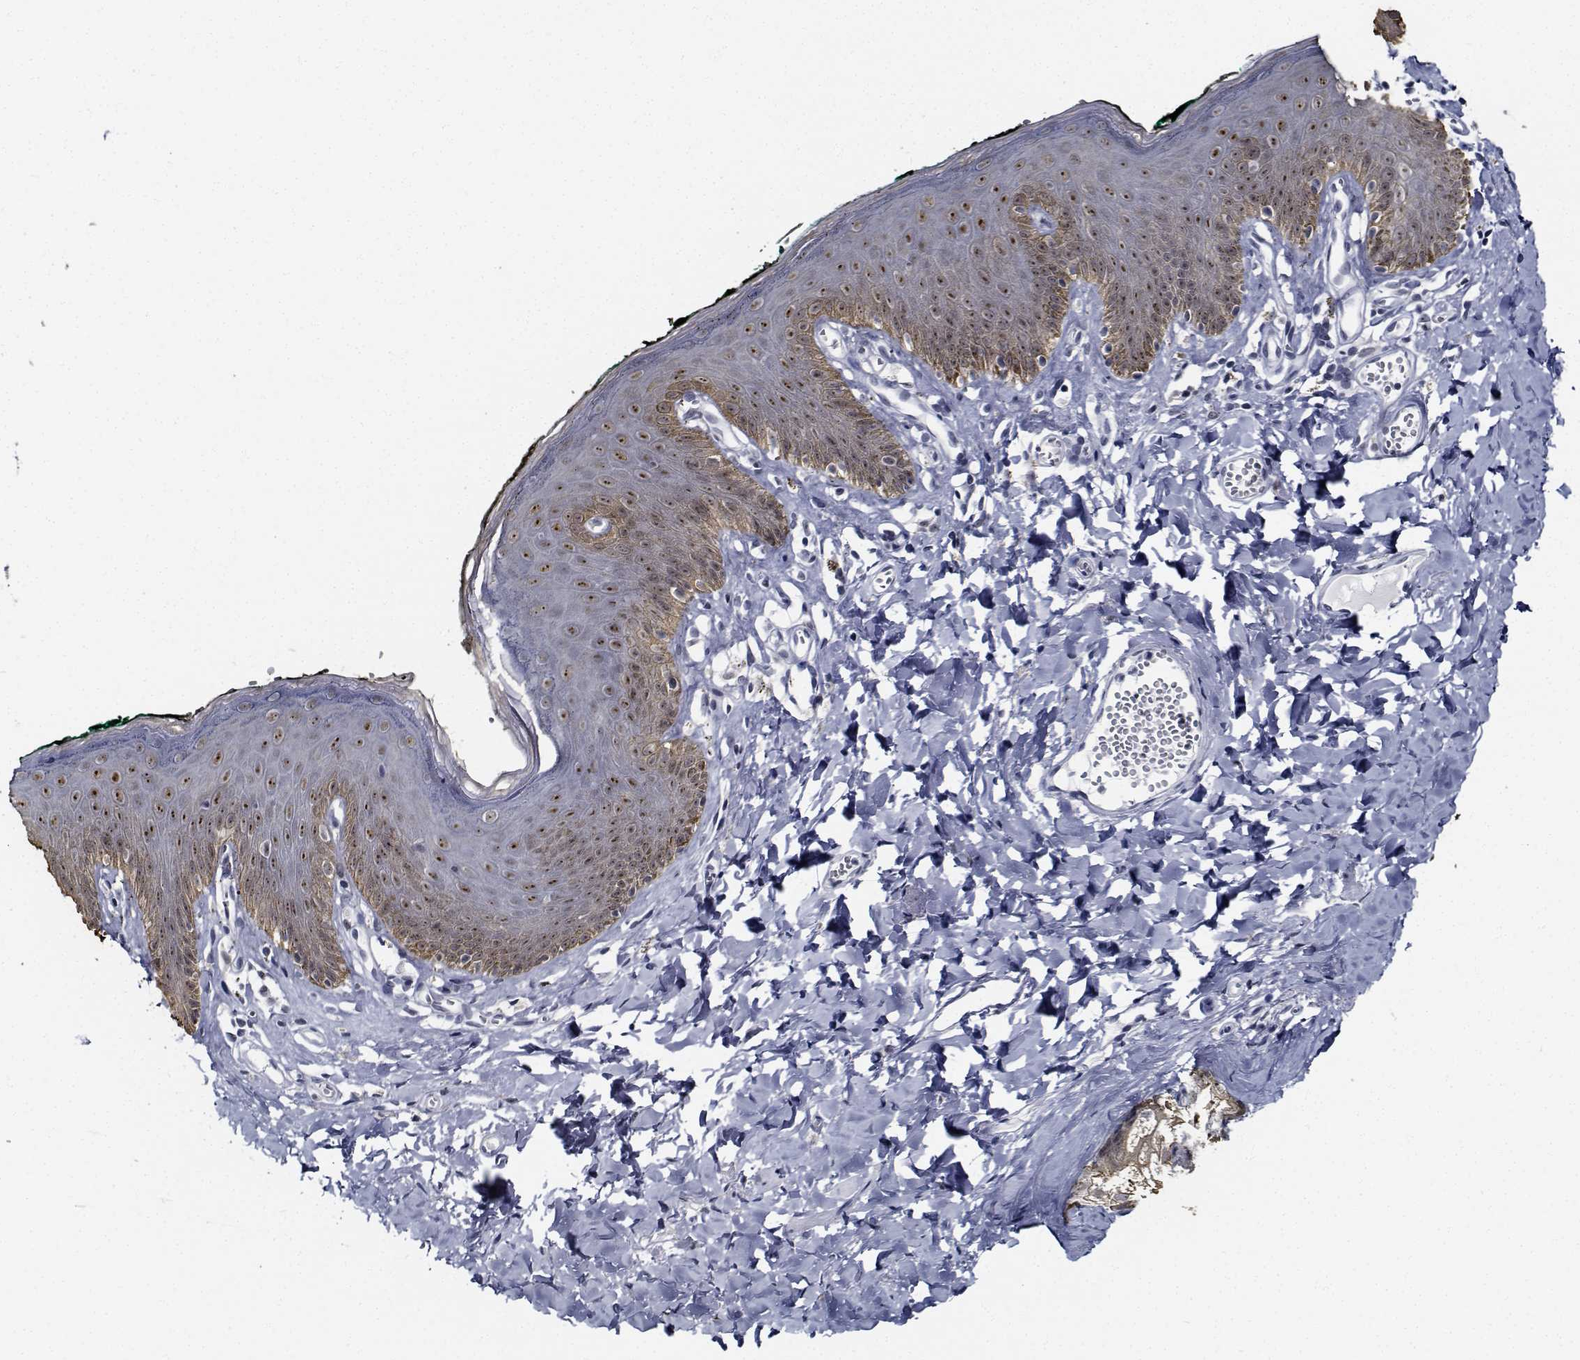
{"staining": {"intensity": "moderate", "quantity": "25%-75%", "location": "nuclear"}, "tissue": "skin", "cell_type": "Epidermal cells", "image_type": "normal", "snomed": [{"axis": "morphology", "description": "Normal tissue, NOS"}, {"axis": "topography", "description": "Vulva"}, {"axis": "topography", "description": "Peripheral nerve tissue"}], "caption": "Protein positivity by IHC shows moderate nuclear staining in approximately 25%-75% of epidermal cells in normal skin.", "gene": "NVL", "patient": {"sex": "female", "age": 66}}